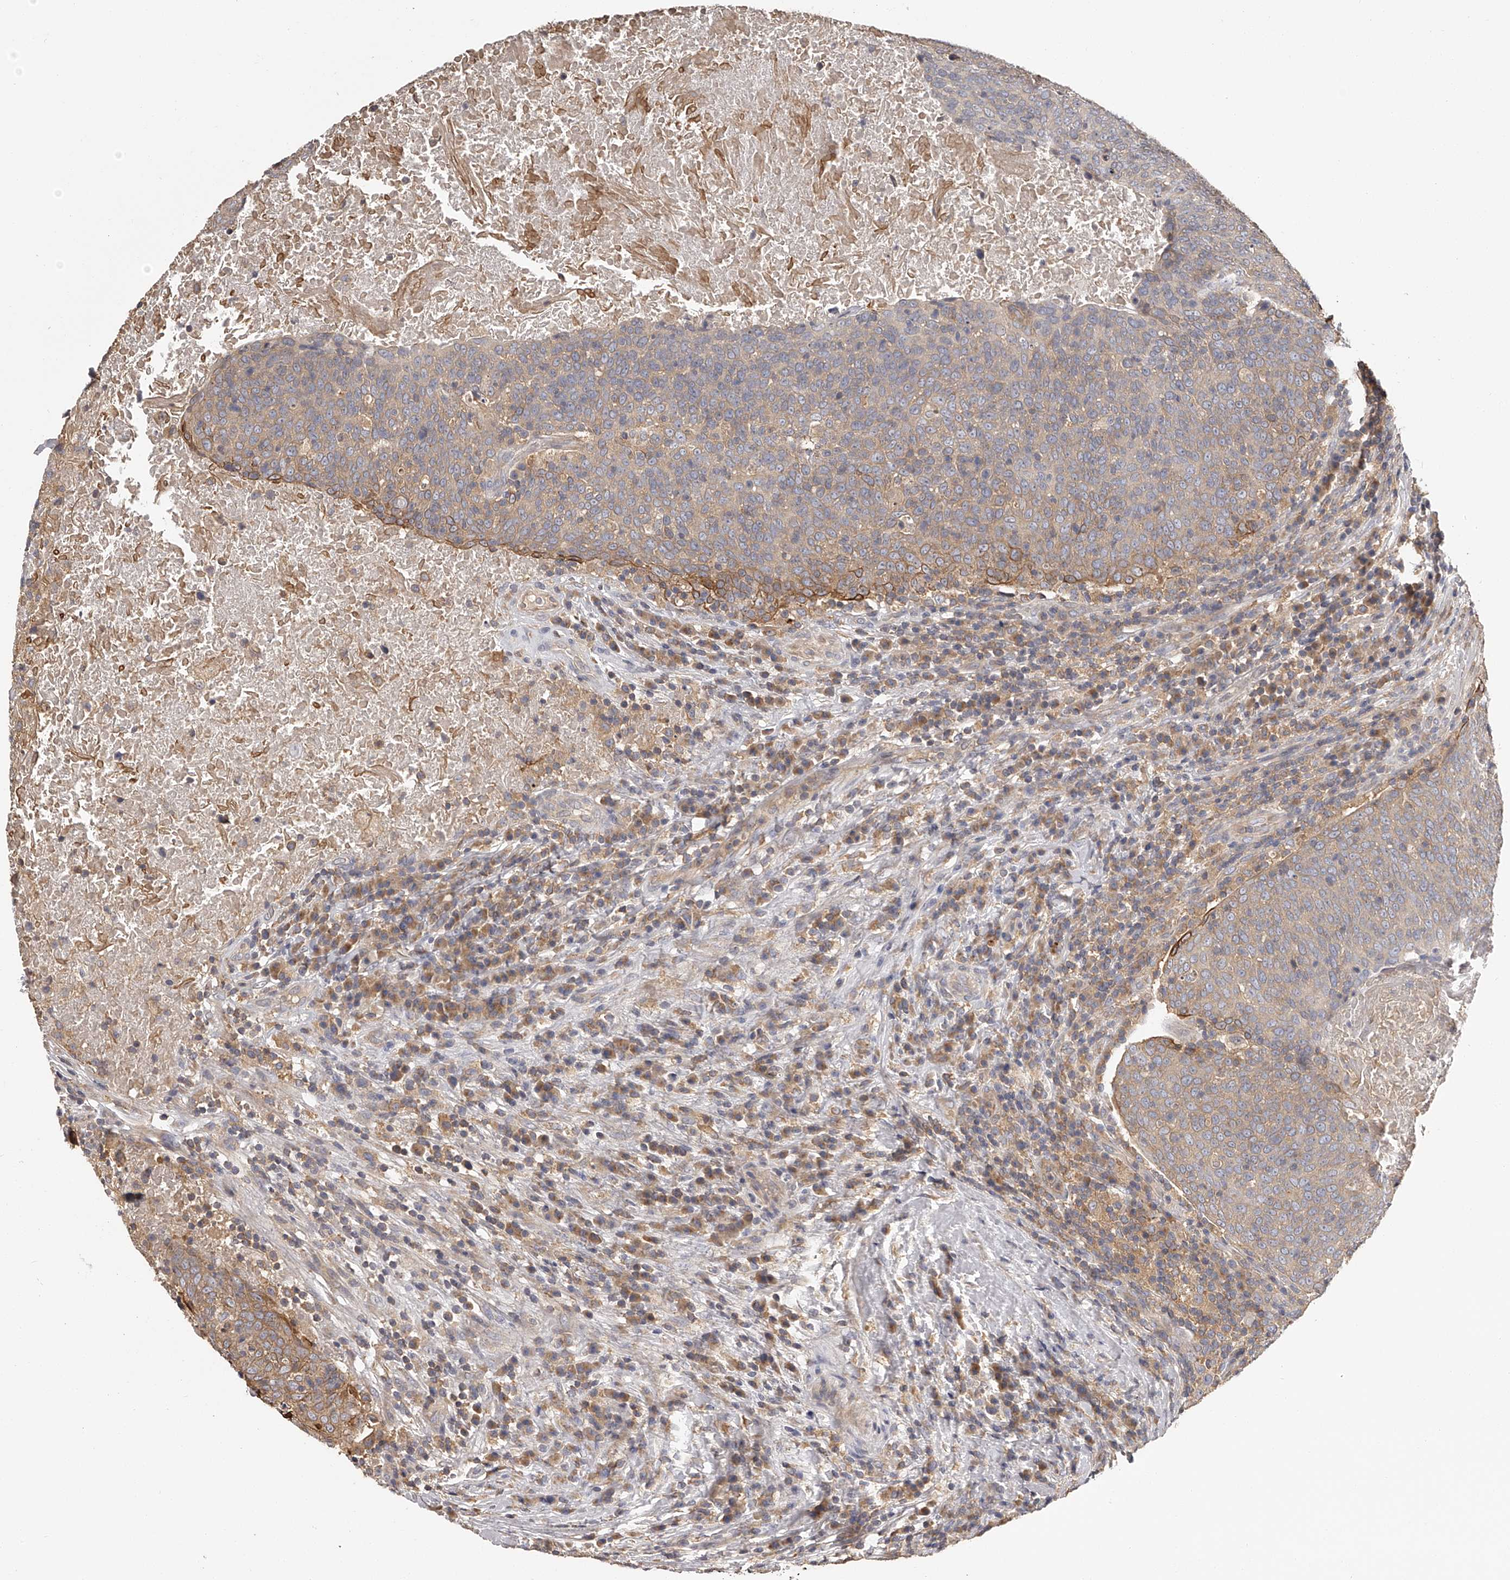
{"staining": {"intensity": "moderate", "quantity": "<25%", "location": "cytoplasmic/membranous"}, "tissue": "head and neck cancer", "cell_type": "Tumor cells", "image_type": "cancer", "snomed": [{"axis": "morphology", "description": "Squamous cell carcinoma, NOS"}, {"axis": "morphology", "description": "Squamous cell carcinoma, metastatic, NOS"}, {"axis": "topography", "description": "Lymph node"}, {"axis": "topography", "description": "Head-Neck"}], "caption": "About <25% of tumor cells in human head and neck metastatic squamous cell carcinoma reveal moderate cytoplasmic/membranous protein expression as visualized by brown immunohistochemical staining.", "gene": "TNN", "patient": {"sex": "male", "age": 62}}